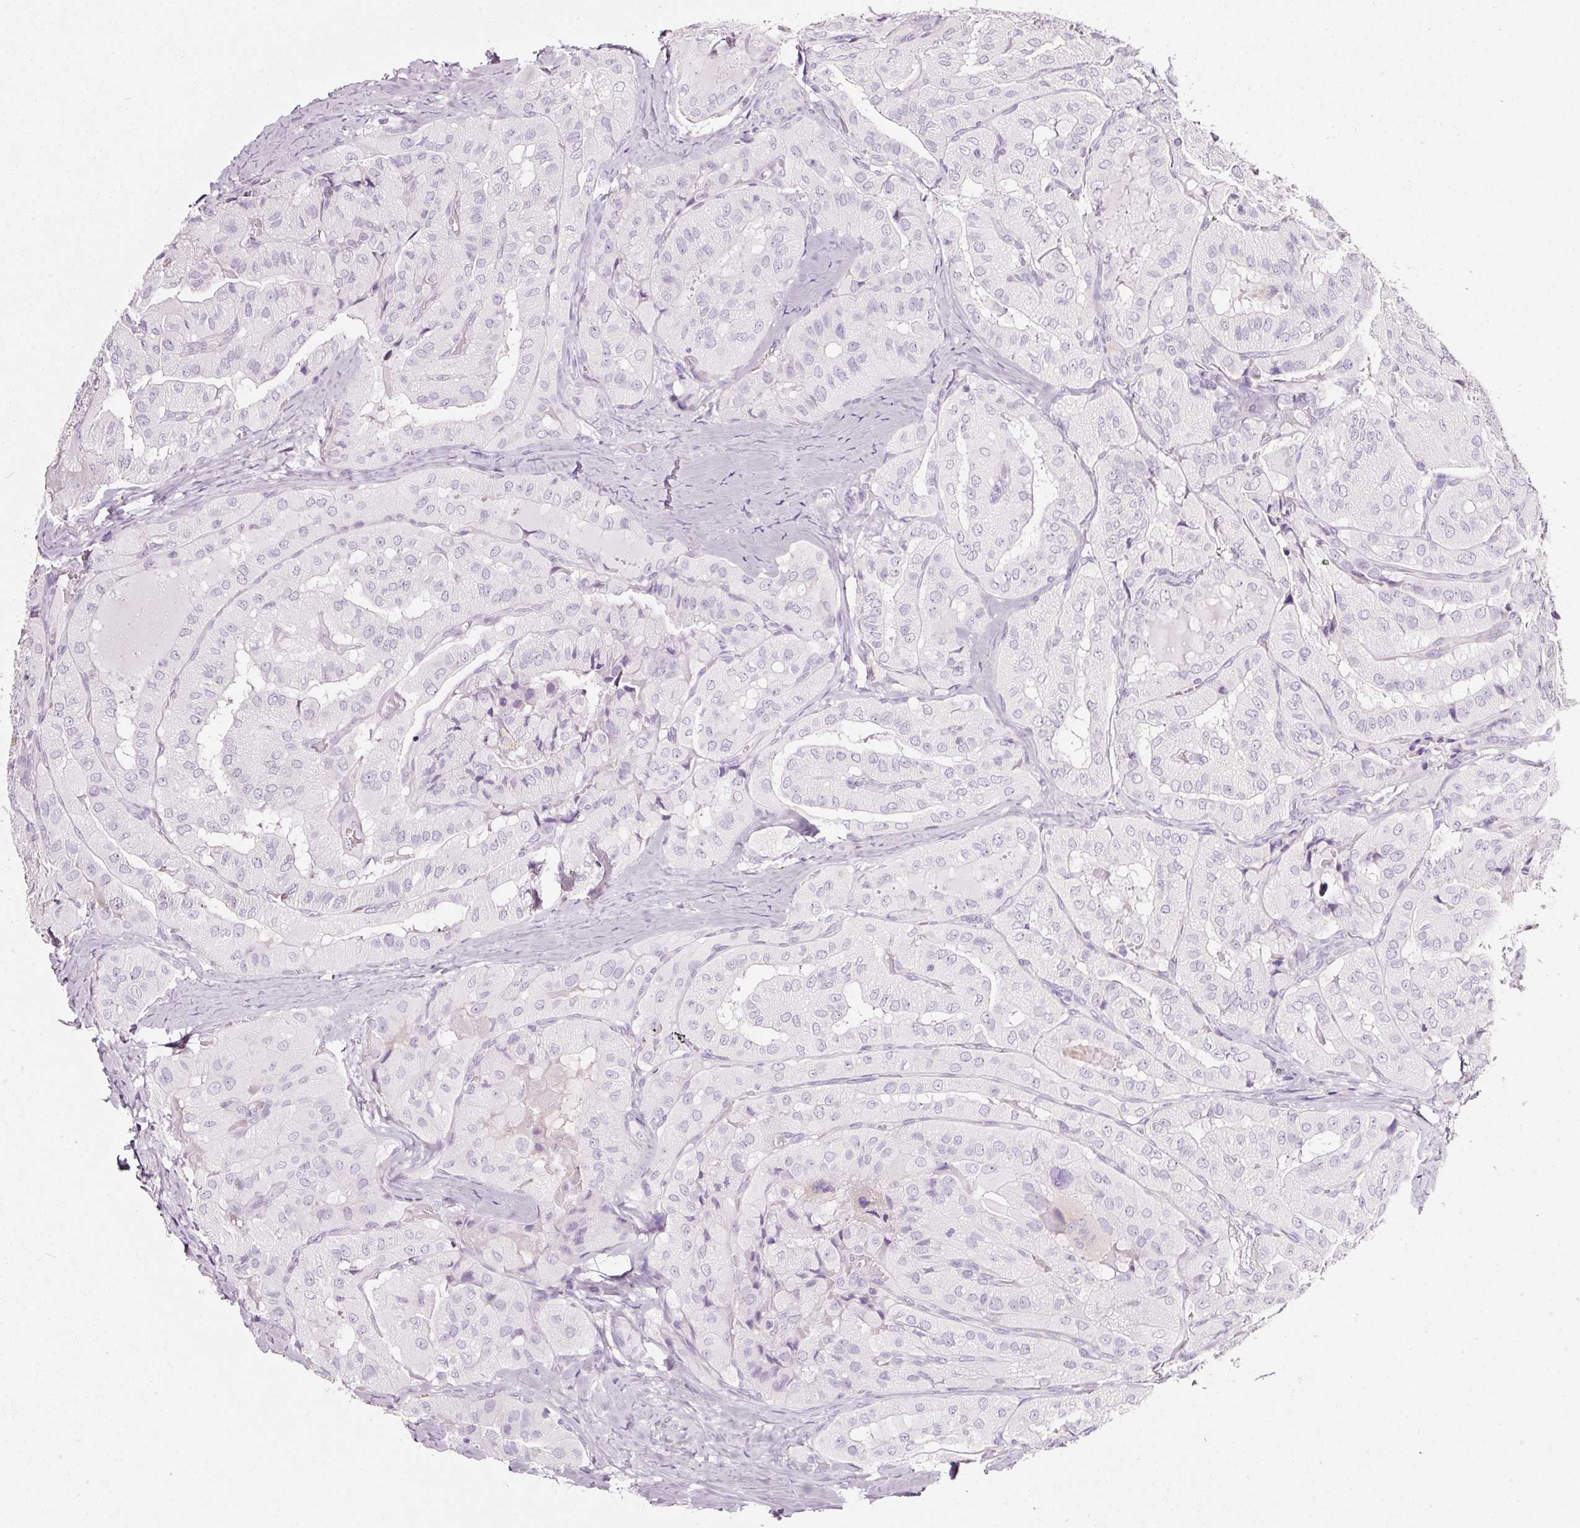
{"staining": {"intensity": "negative", "quantity": "none", "location": "none"}, "tissue": "thyroid cancer", "cell_type": "Tumor cells", "image_type": "cancer", "snomed": [{"axis": "morphology", "description": "Normal tissue, NOS"}, {"axis": "morphology", "description": "Papillary adenocarcinoma, NOS"}, {"axis": "topography", "description": "Thyroid gland"}], "caption": "The micrograph reveals no staining of tumor cells in papillary adenocarcinoma (thyroid).", "gene": "CYB561A3", "patient": {"sex": "female", "age": 59}}